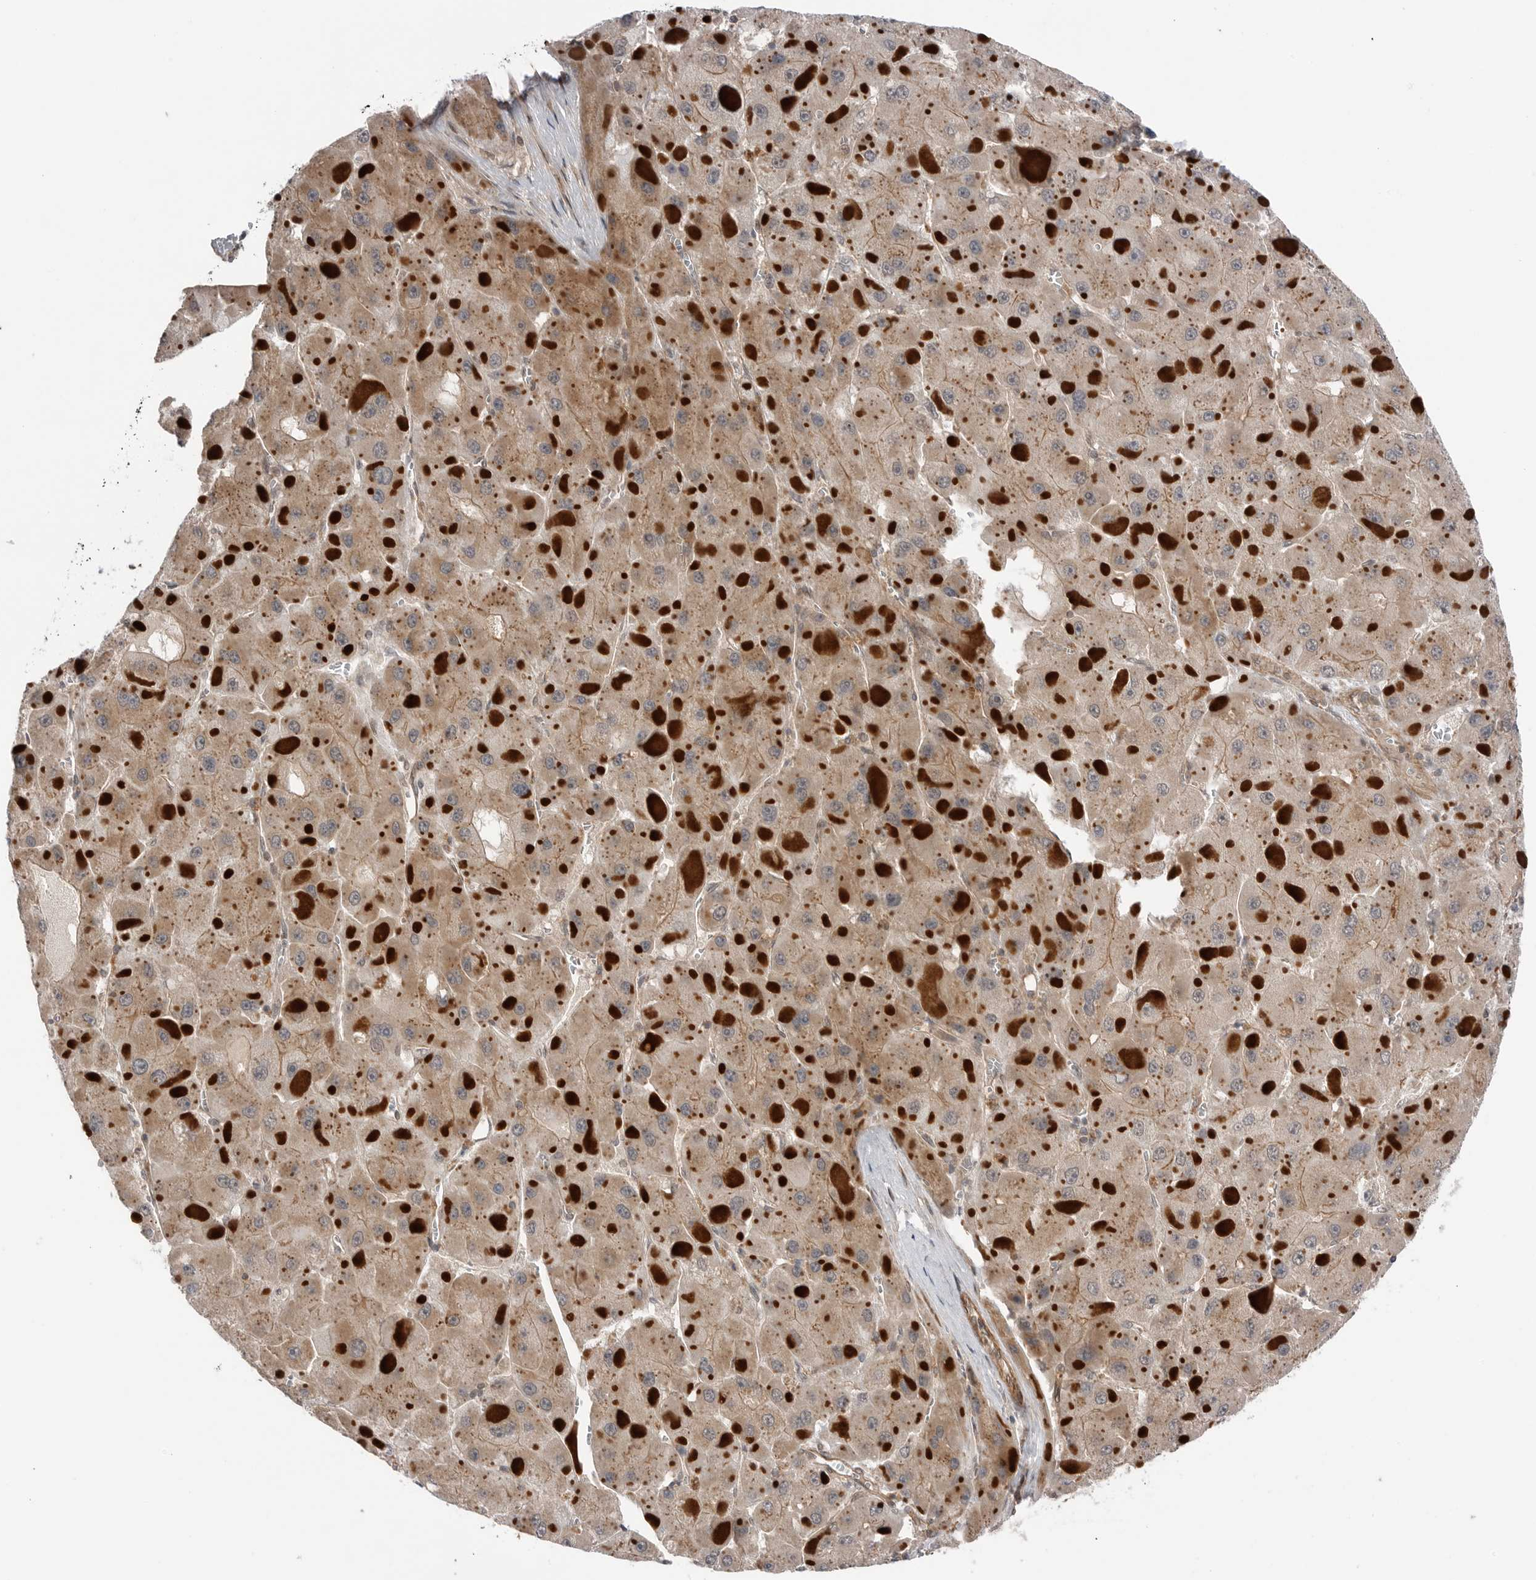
{"staining": {"intensity": "moderate", "quantity": ">75%", "location": "cytoplasmic/membranous"}, "tissue": "liver cancer", "cell_type": "Tumor cells", "image_type": "cancer", "snomed": [{"axis": "morphology", "description": "Carcinoma, Hepatocellular, NOS"}, {"axis": "topography", "description": "Liver"}], "caption": "Immunohistochemical staining of liver cancer (hepatocellular carcinoma) exhibits medium levels of moderate cytoplasmic/membranous protein staining in about >75% of tumor cells.", "gene": "PEAK1", "patient": {"sex": "female", "age": 73}}